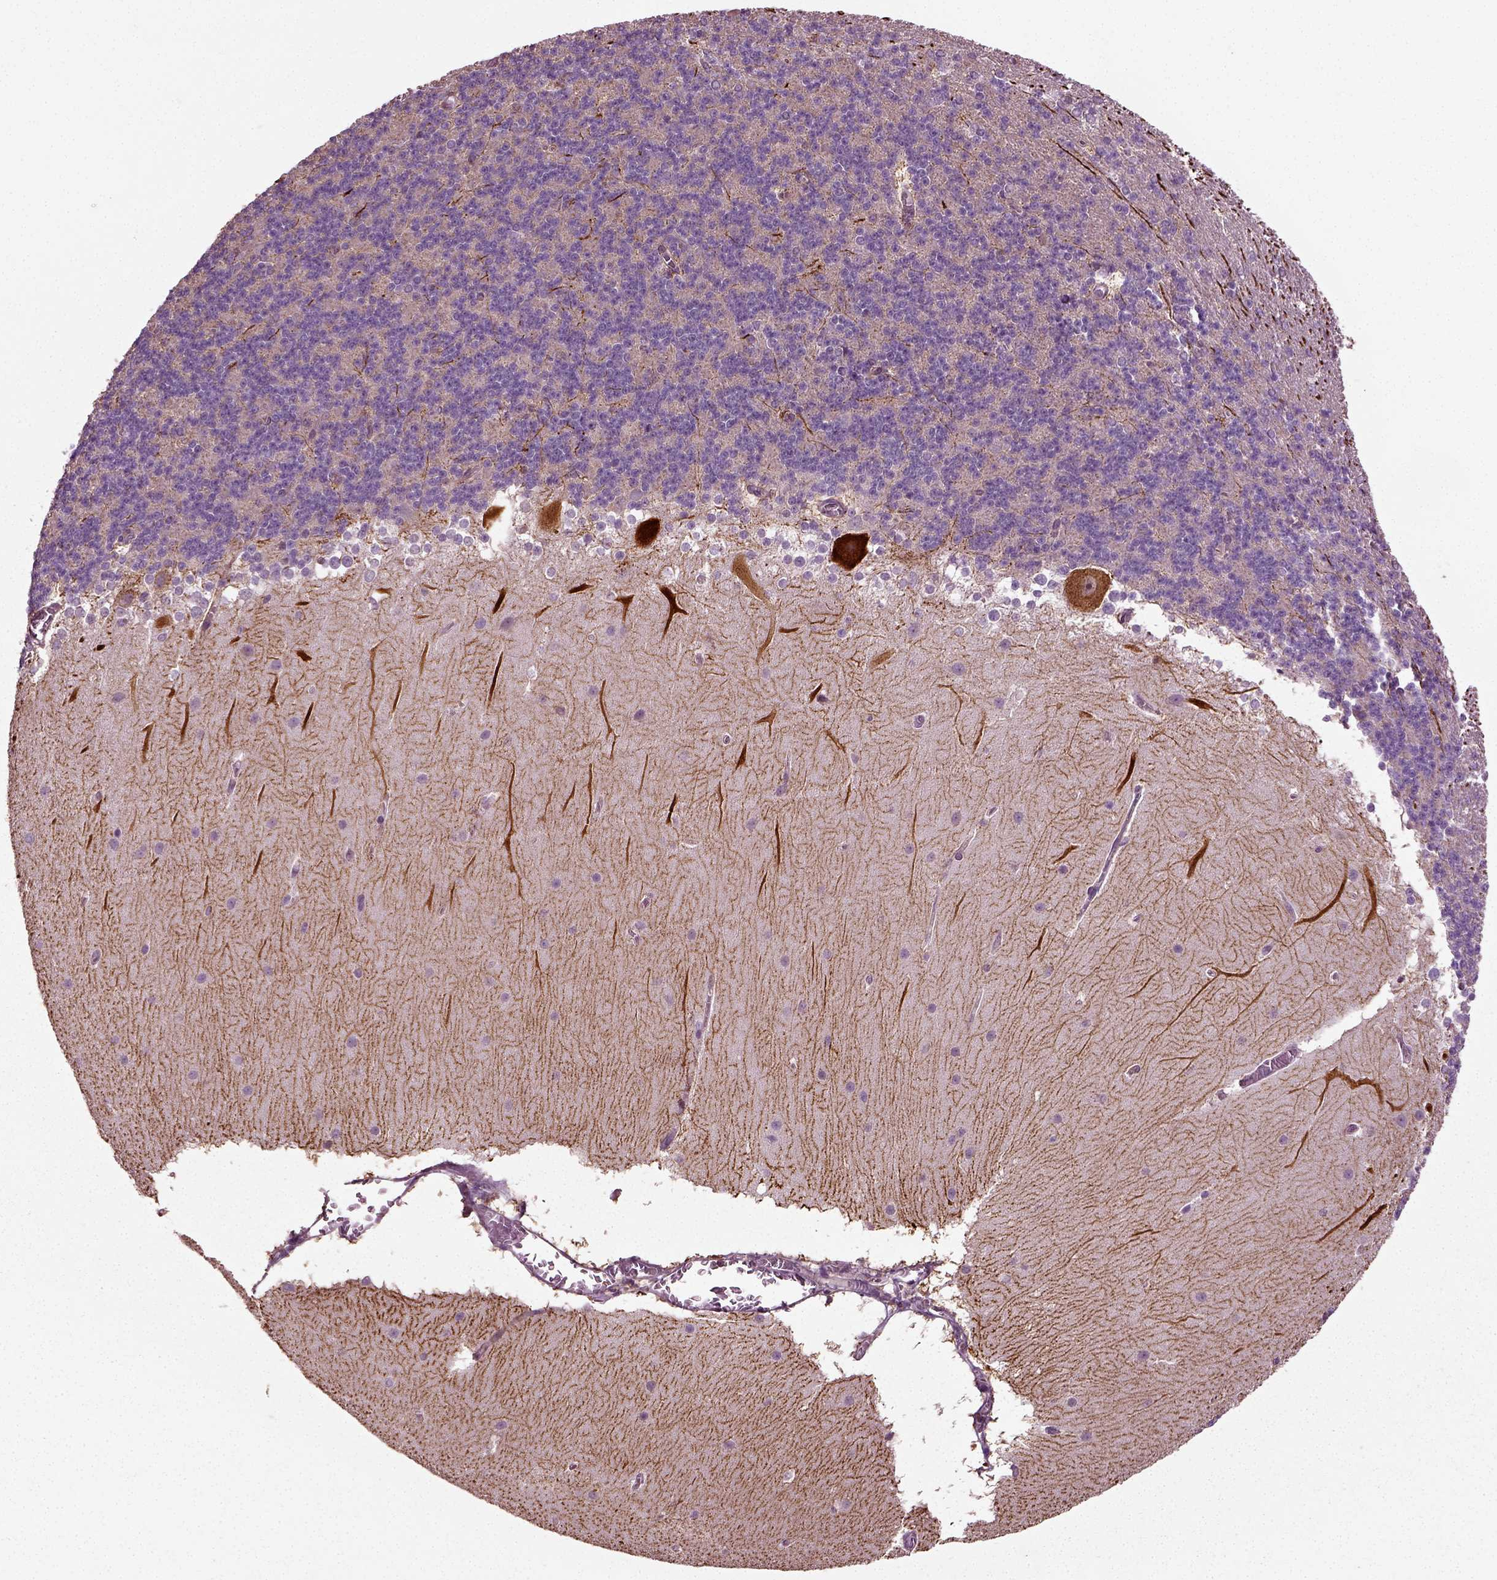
{"staining": {"intensity": "negative", "quantity": "none", "location": "none"}, "tissue": "cerebellum", "cell_type": "Cells in granular layer", "image_type": "normal", "snomed": [{"axis": "morphology", "description": "Normal tissue, NOS"}, {"axis": "topography", "description": "Cerebellum"}], "caption": "DAB immunohistochemical staining of unremarkable cerebellum exhibits no significant expression in cells in granular layer.", "gene": "ERV3", "patient": {"sex": "female", "age": 19}}